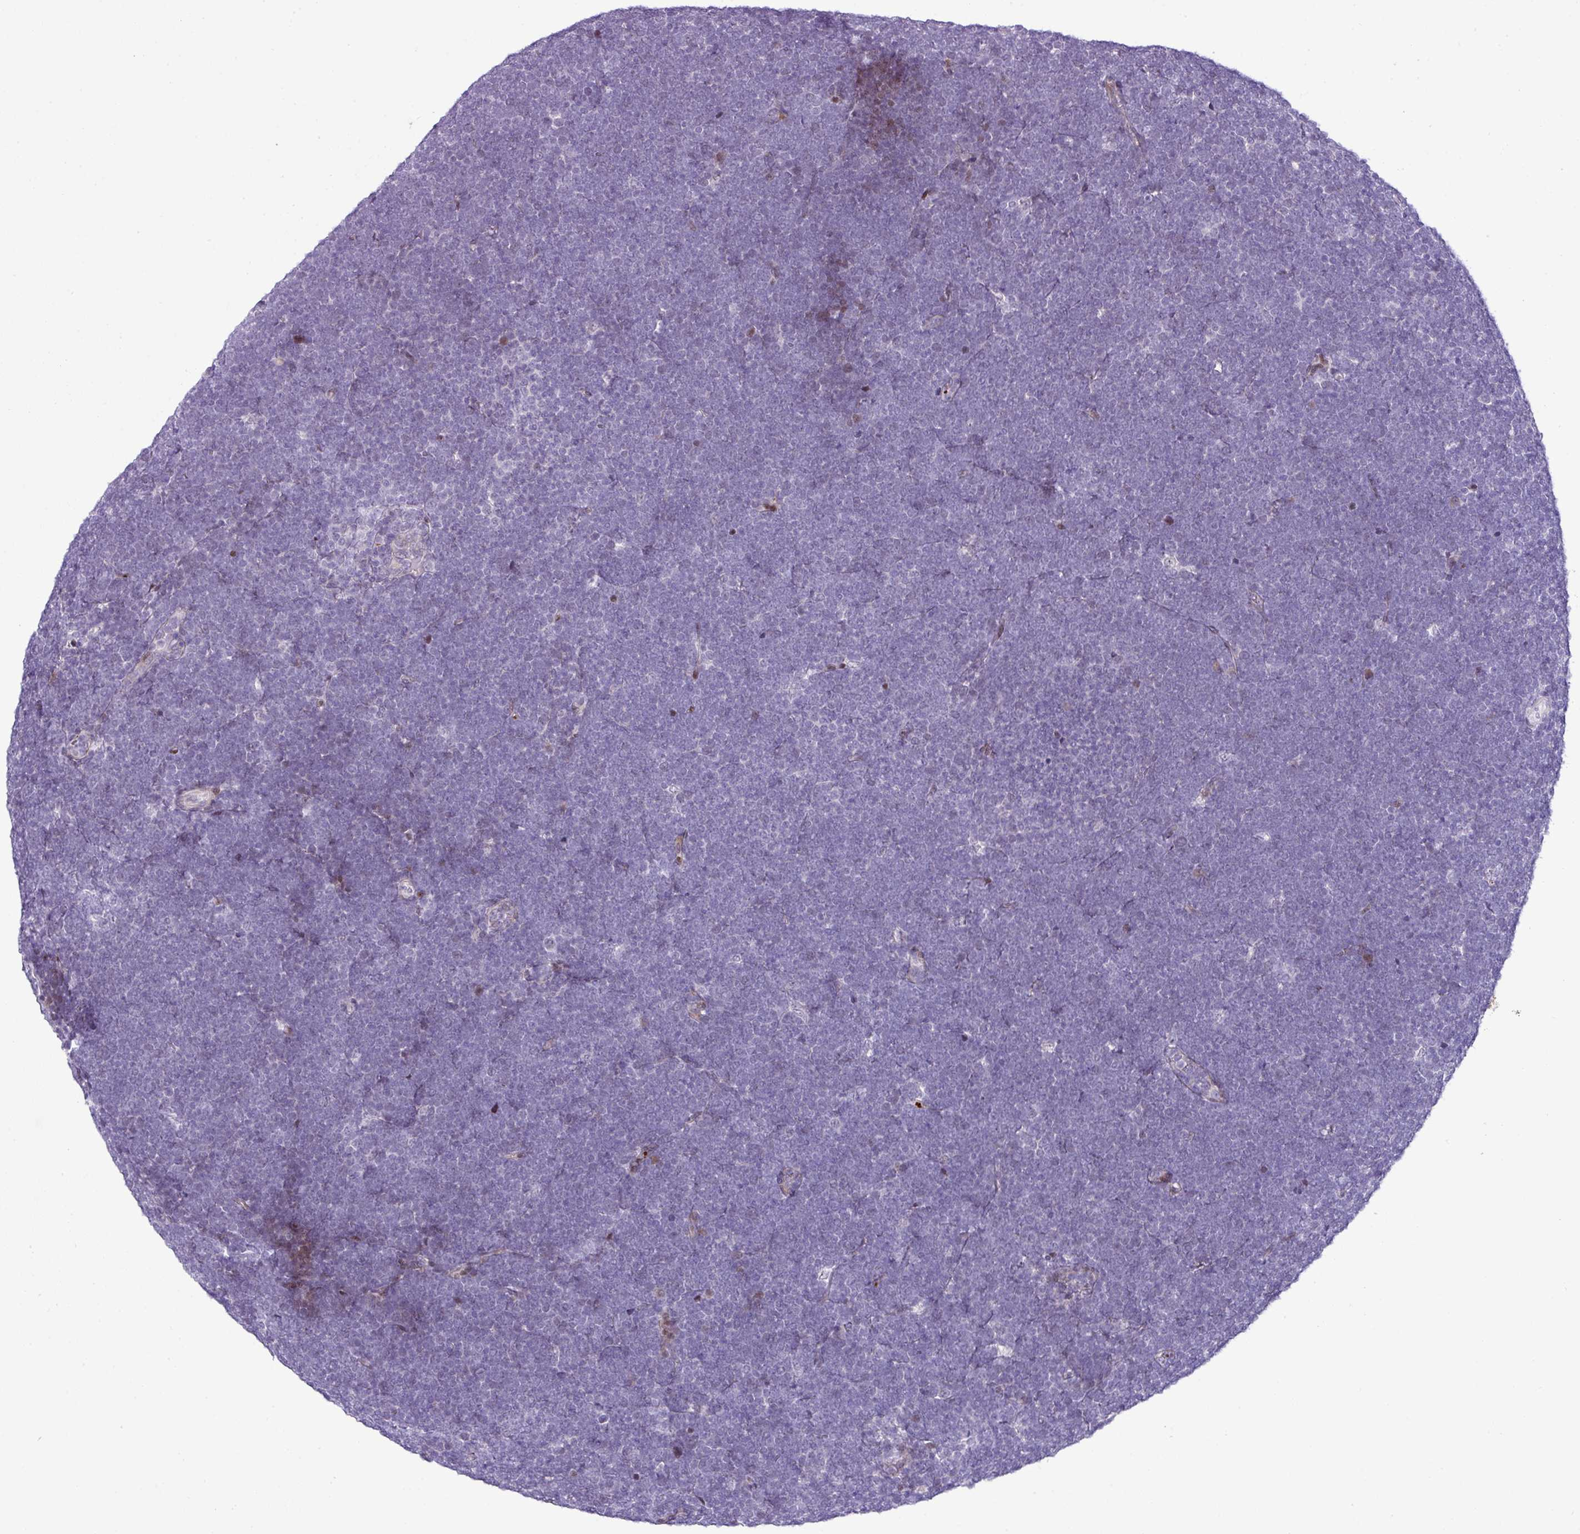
{"staining": {"intensity": "negative", "quantity": "none", "location": "none"}, "tissue": "lymphoma", "cell_type": "Tumor cells", "image_type": "cancer", "snomed": [{"axis": "morphology", "description": "Malignant lymphoma, non-Hodgkin's type, High grade"}, {"axis": "topography", "description": "Lymph node"}], "caption": "This micrograph is of malignant lymphoma, non-Hodgkin's type (high-grade) stained with IHC to label a protein in brown with the nuclei are counter-stained blue. There is no expression in tumor cells.", "gene": "CMTM5", "patient": {"sex": "male", "age": 13}}